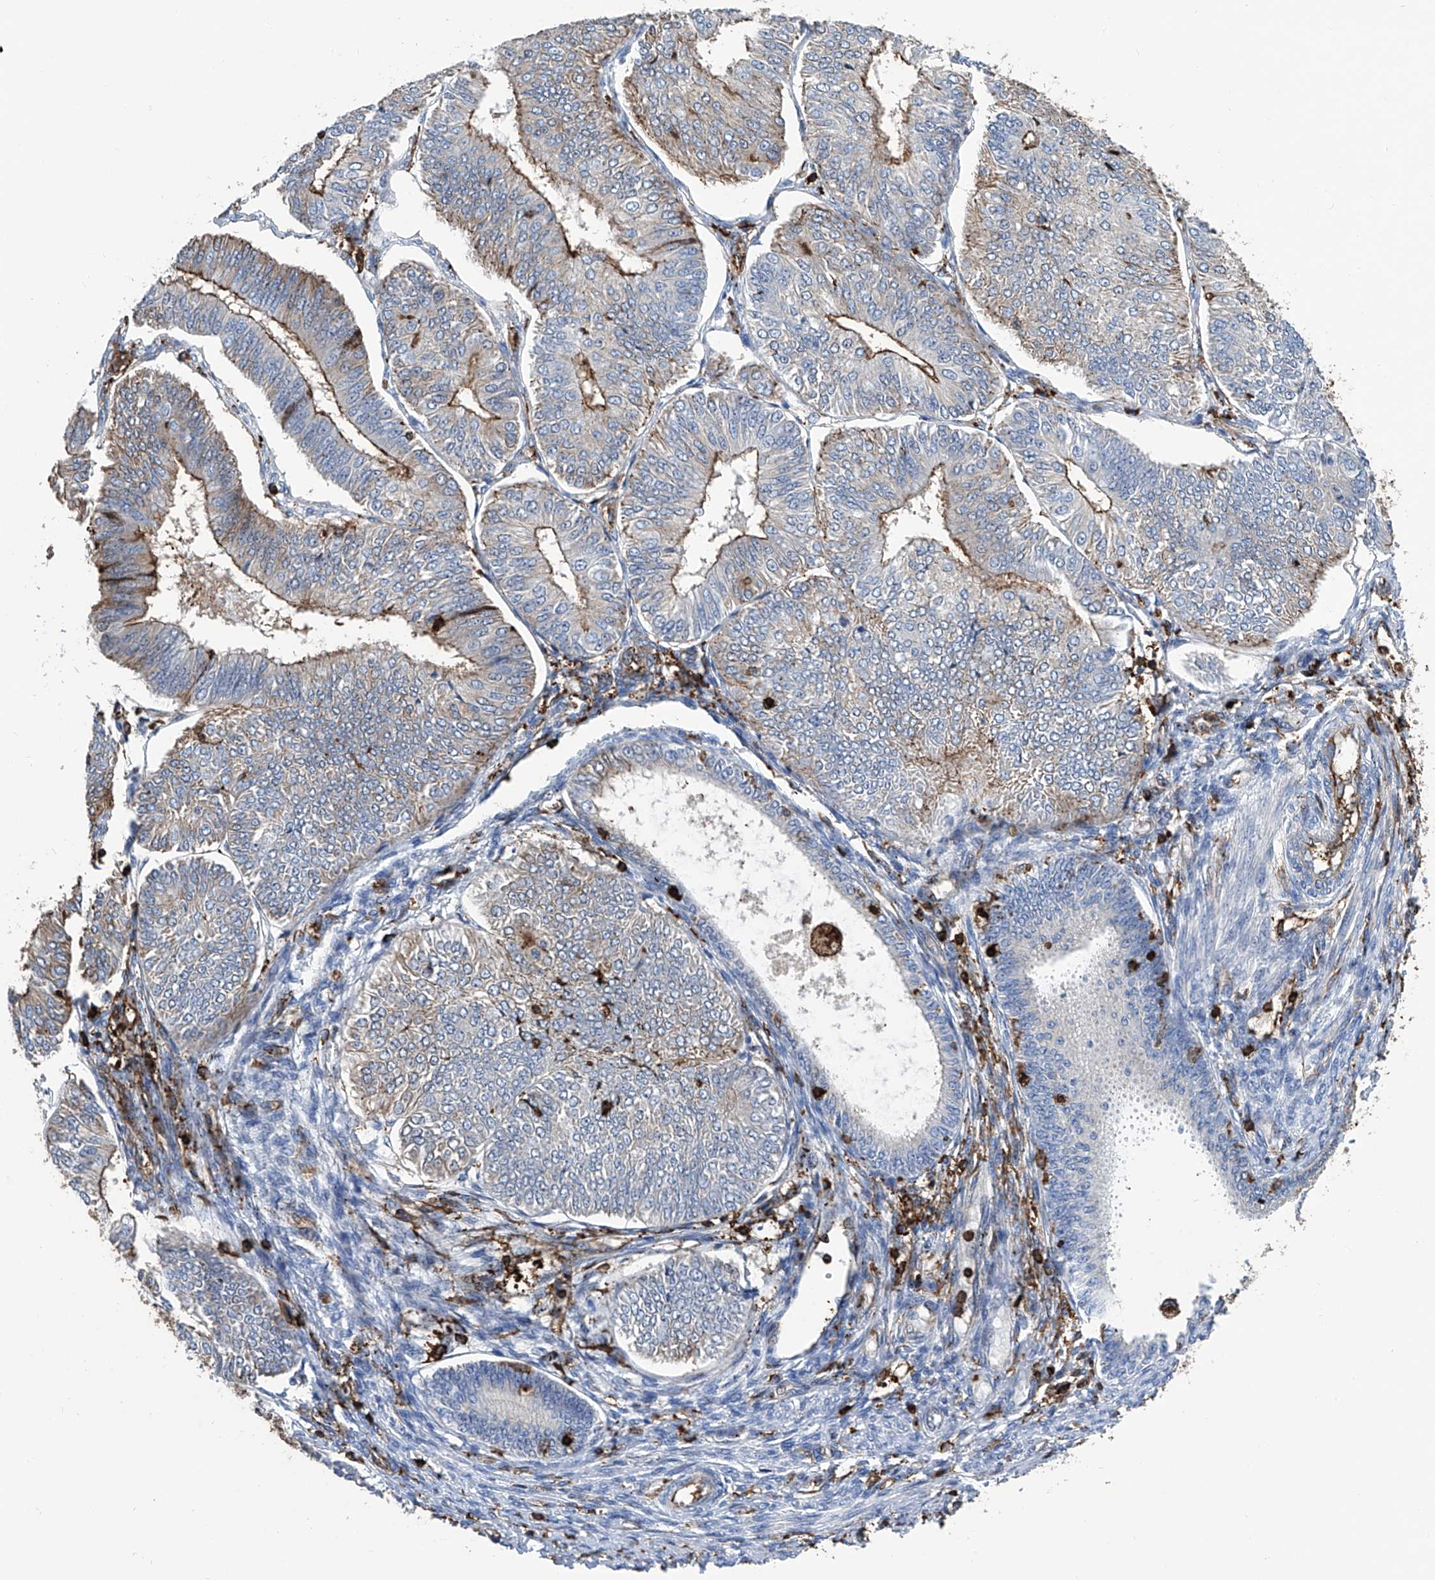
{"staining": {"intensity": "moderate", "quantity": "<25%", "location": "cytoplasmic/membranous"}, "tissue": "endometrial cancer", "cell_type": "Tumor cells", "image_type": "cancer", "snomed": [{"axis": "morphology", "description": "Adenocarcinoma, NOS"}, {"axis": "topography", "description": "Endometrium"}], "caption": "Protein staining demonstrates moderate cytoplasmic/membranous expression in about <25% of tumor cells in endometrial cancer.", "gene": "ZNF484", "patient": {"sex": "female", "age": 58}}